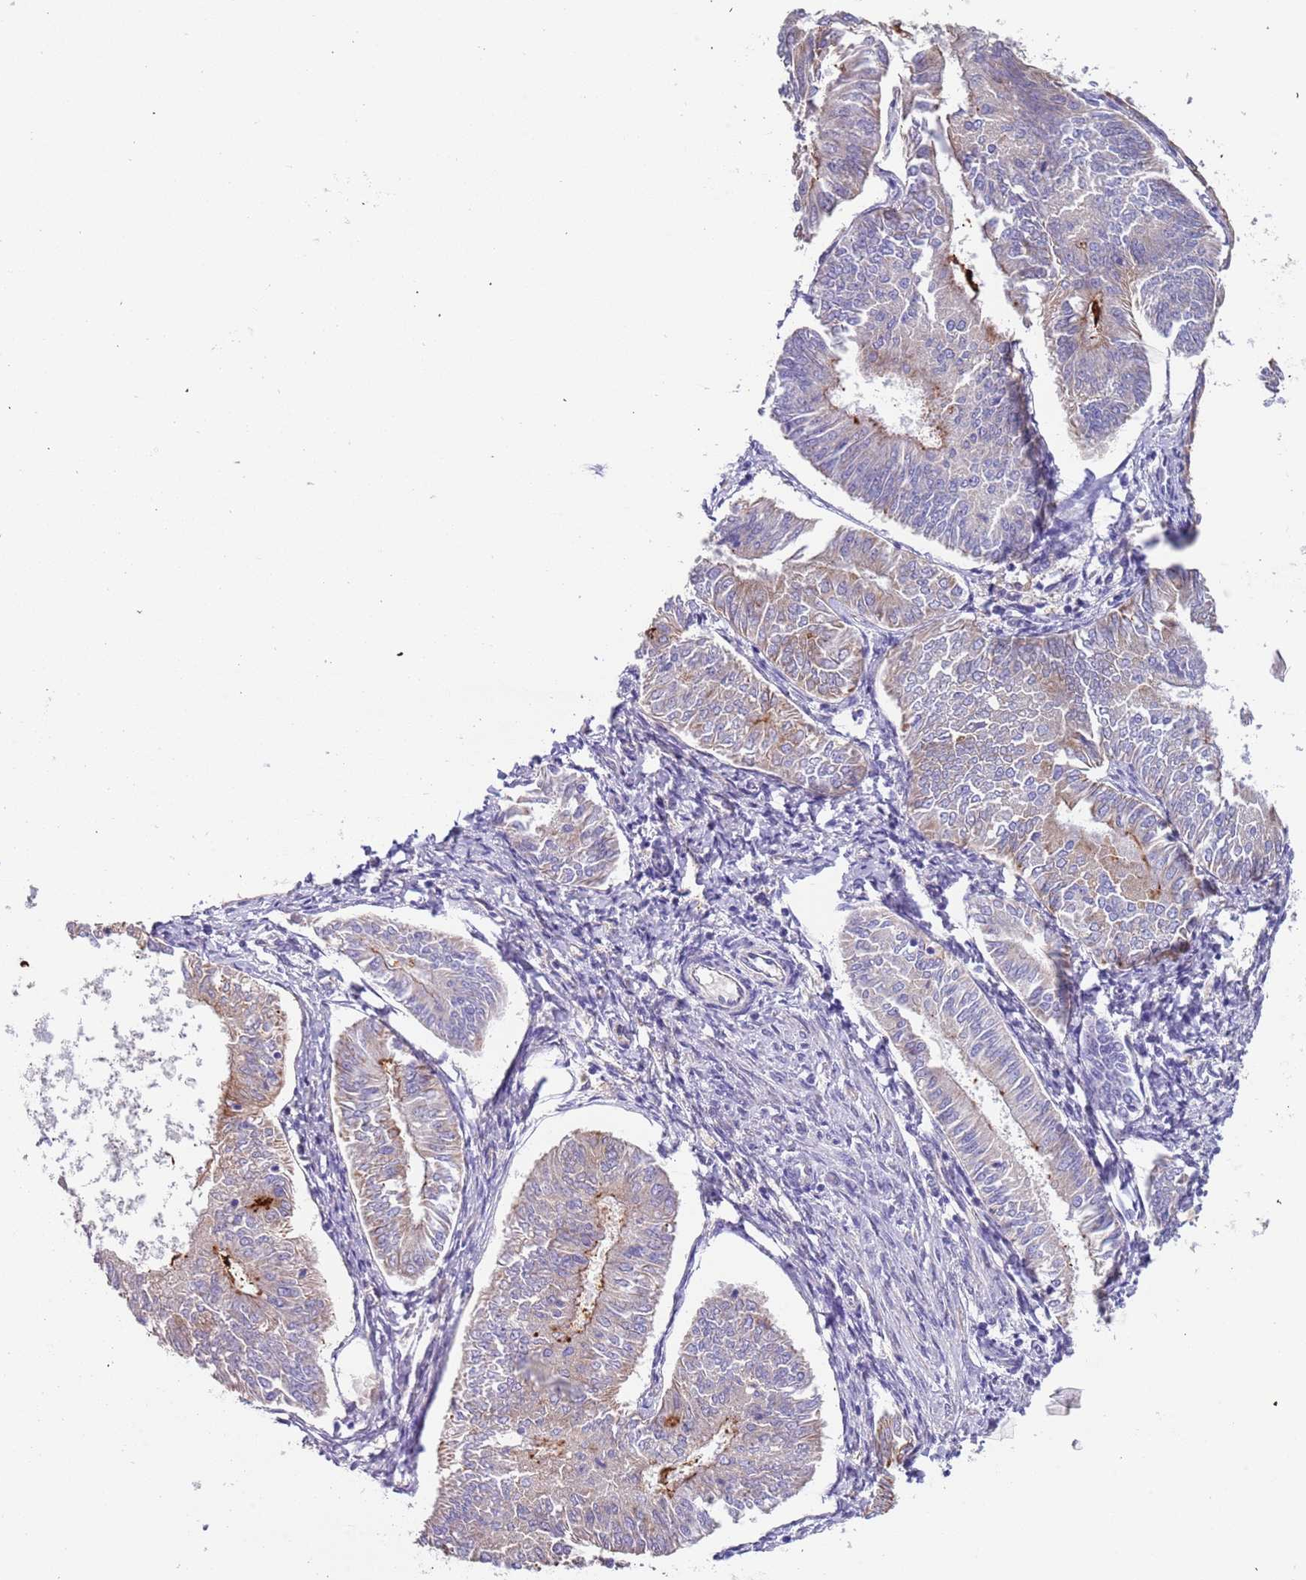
{"staining": {"intensity": "negative", "quantity": "none", "location": "none"}, "tissue": "endometrial cancer", "cell_type": "Tumor cells", "image_type": "cancer", "snomed": [{"axis": "morphology", "description": "Adenocarcinoma, NOS"}, {"axis": "topography", "description": "Endometrium"}], "caption": "A micrograph of human endometrial cancer is negative for staining in tumor cells.", "gene": "LAMB4", "patient": {"sex": "female", "age": 58}}